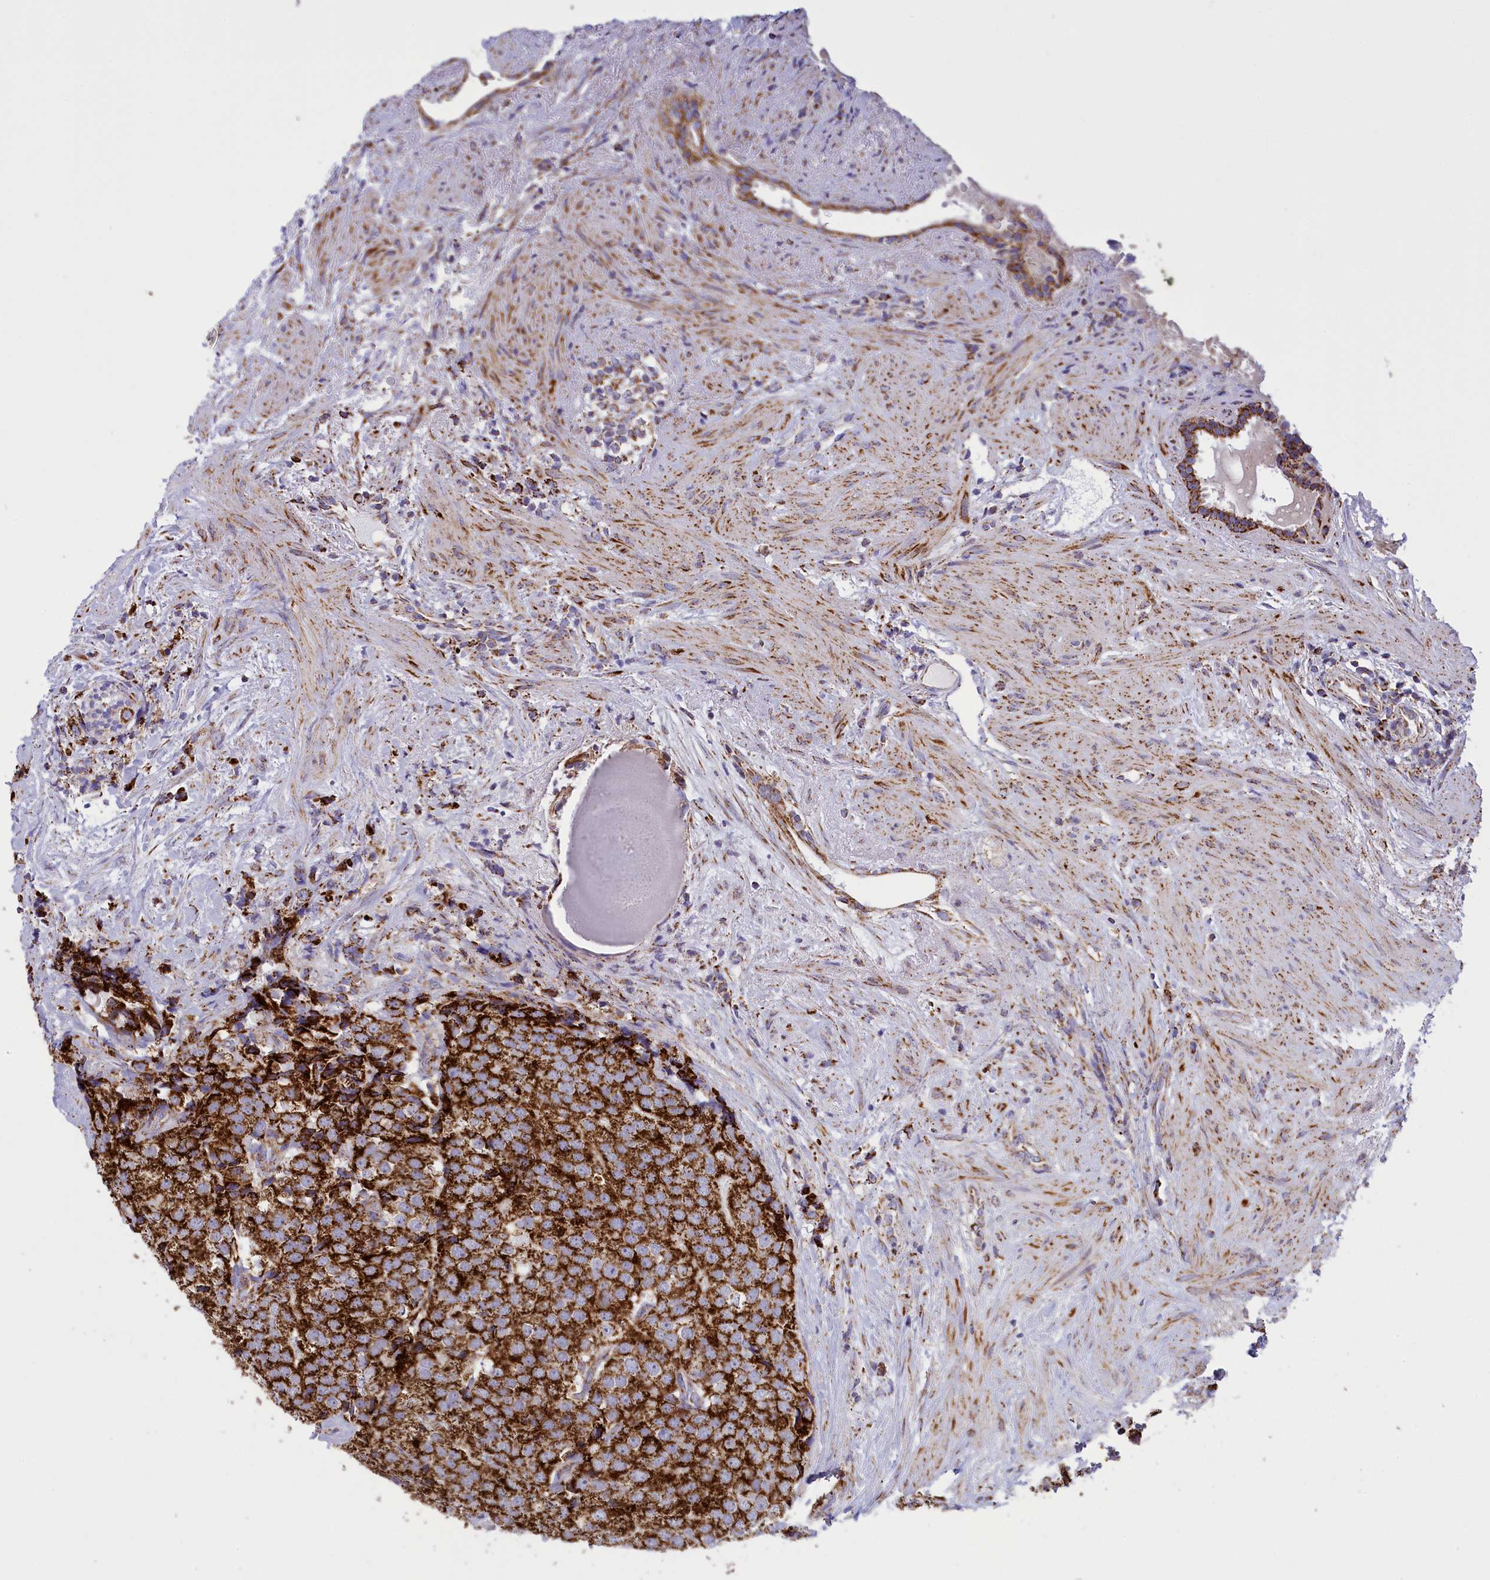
{"staining": {"intensity": "strong", "quantity": ">75%", "location": "cytoplasmic/membranous"}, "tissue": "prostate cancer", "cell_type": "Tumor cells", "image_type": "cancer", "snomed": [{"axis": "morphology", "description": "Adenocarcinoma, High grade"}, {"axis": "topography", "description": "Prostate"}], "caption": "Immunohistochemistry (IHC) photomicrograph of neoplastic tissue: prostate adenocarcinoma (high-grade) stained using immunohistochemistry shows high levels of strong protein expression localized specifically in the cytoplasmic/membranous of tumor cells, appearing as a cytoplasmic/membranous brown color.", "gene": "ISOC2", "patient": {"sex": "male", "age": 49}}